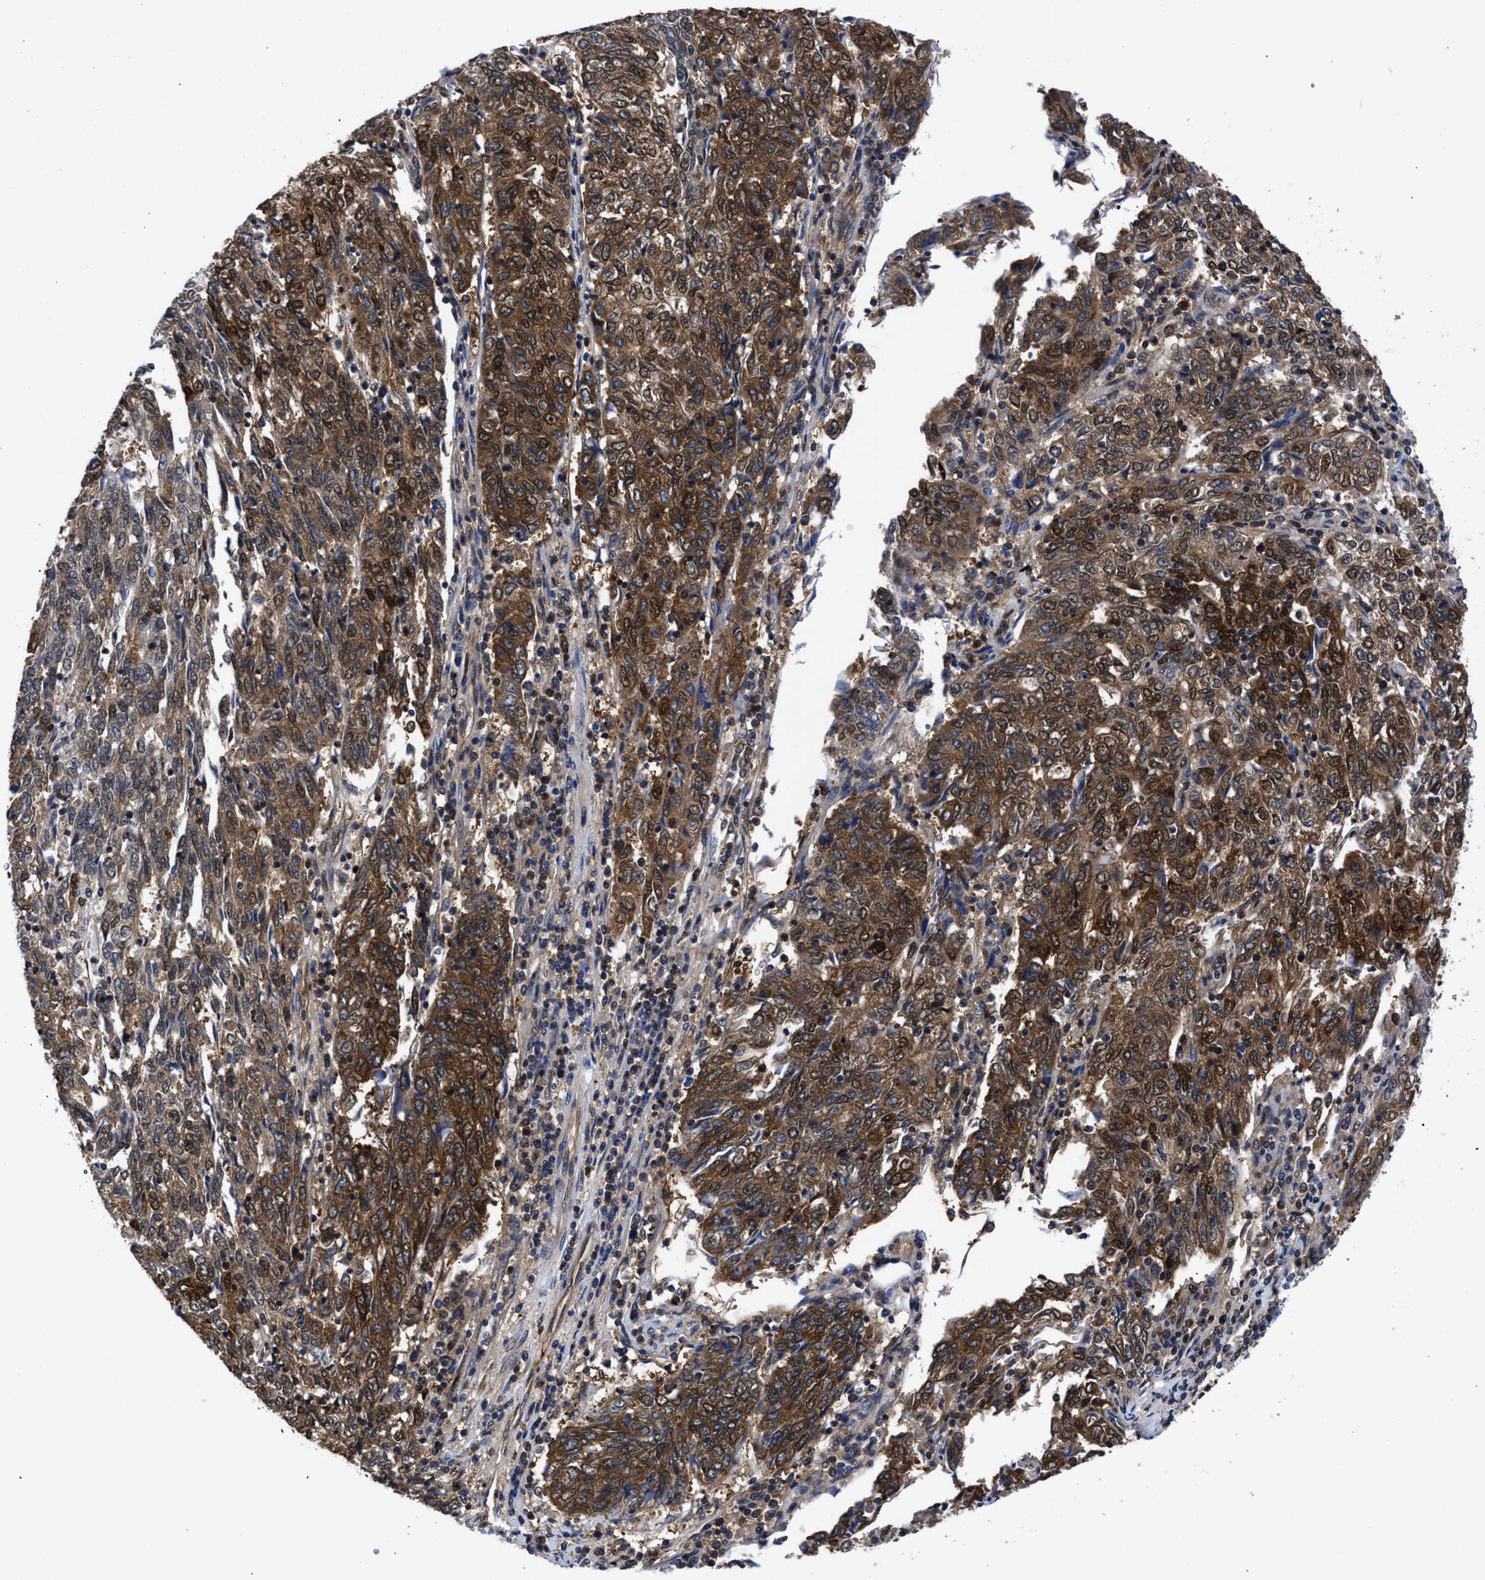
{"staining": {"intensity": "moderate", "quantity": ">75%", "location": "cytoplasmic/membranous"}, "tissue": "endometrial cancer", "cell_type": "Tumor cells", "image_type": "cancer", "snomed": [{"axis": "morphology", "description": "Adenocarcinoma, NOS"}, {"axis": "topography", "description": "Endometrium"}], "caption": "Endometrial cancer stained for a protein (brown) exhibits moderate cytoplasmic/membranous positive positivity in about >75% of tumor cells.", "gene": "ACLY", "patient": {"sex": "female", "age": 80}}